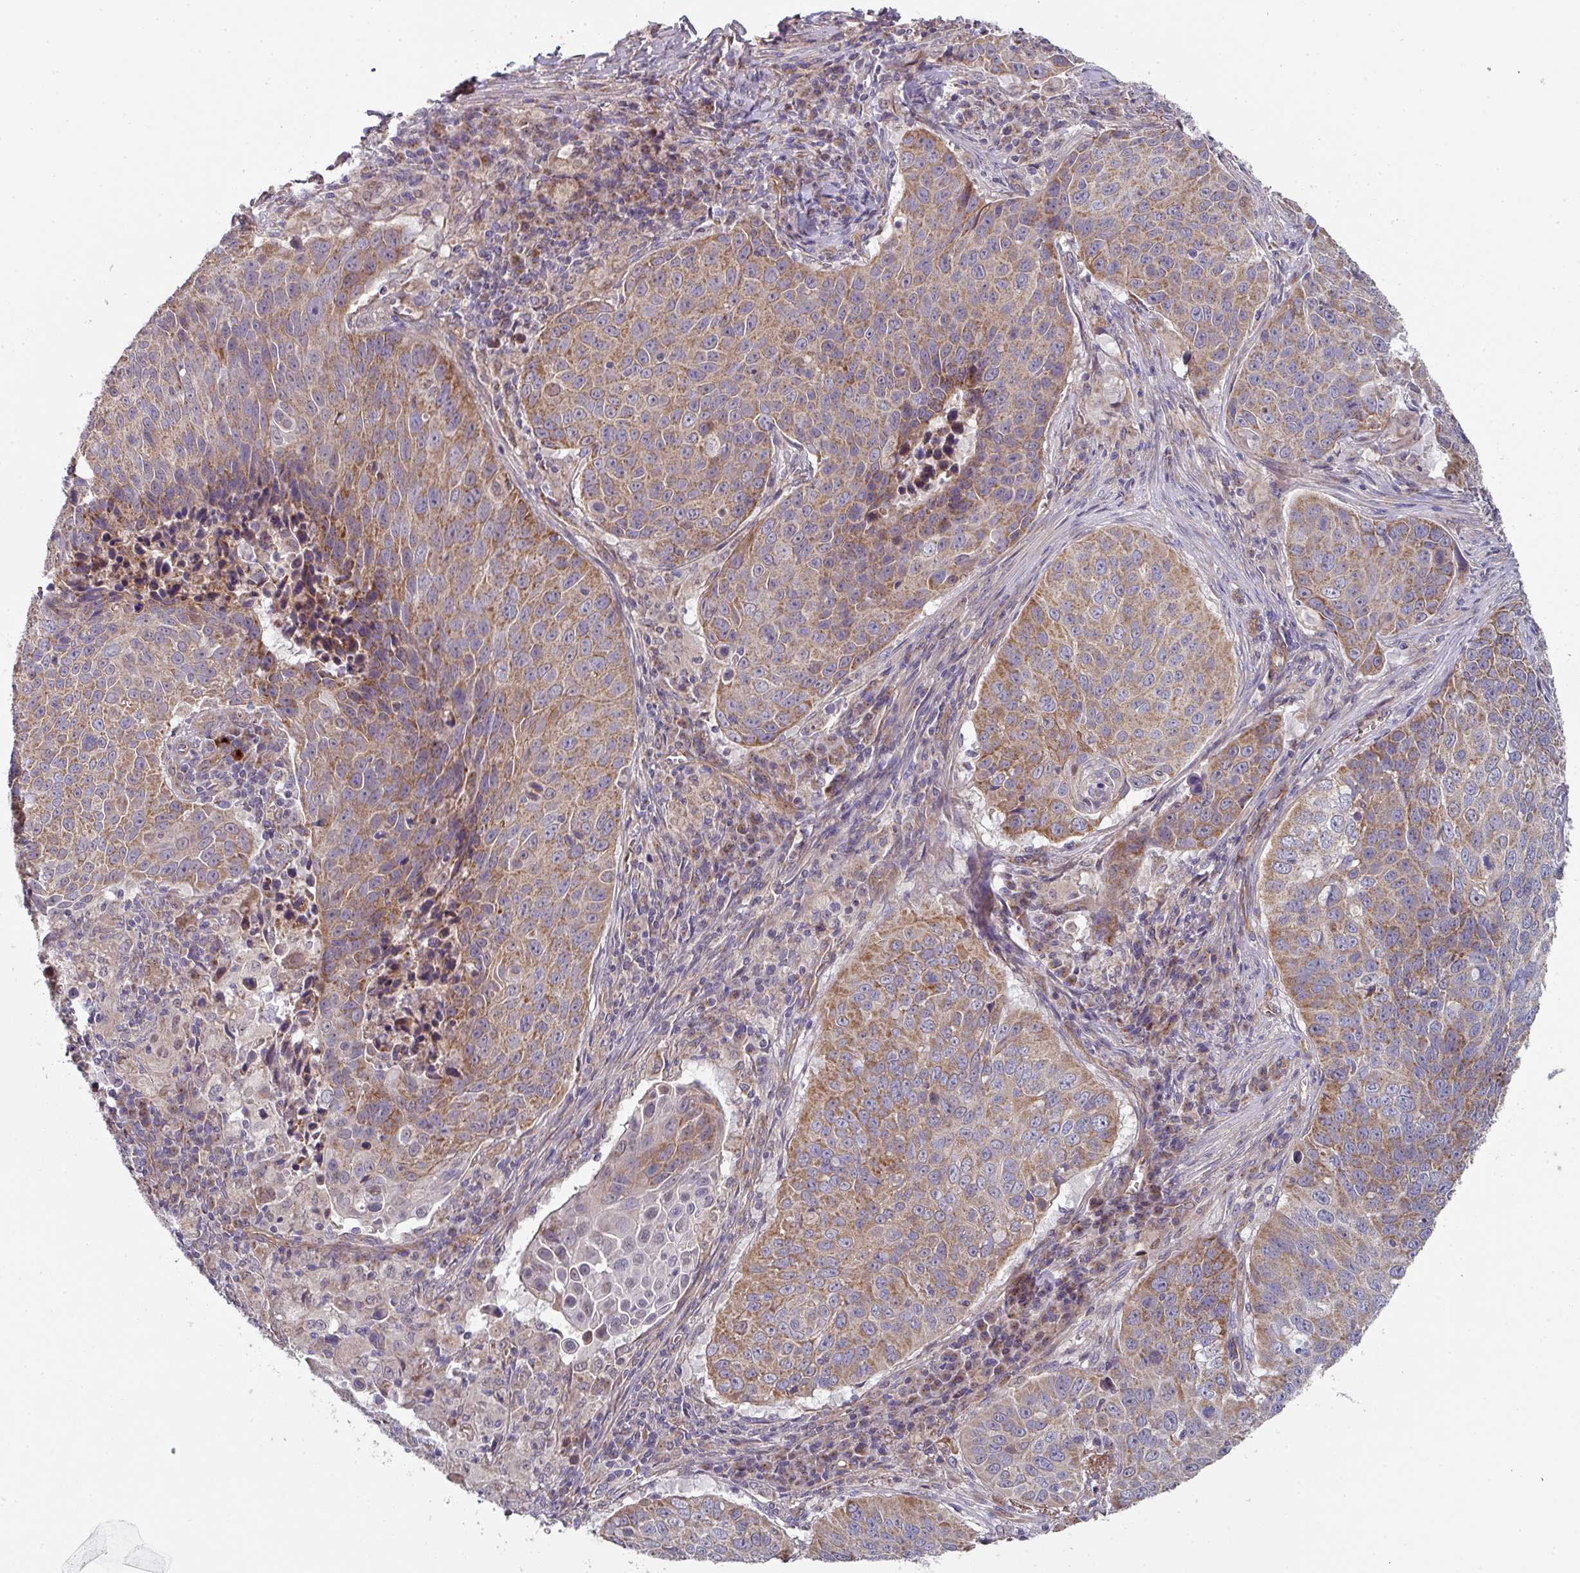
{"staining": {"intensity": "moderate", "quantity": "25%-75%", "location": "cytoplasmic/membranous"}, "tissue": "lung cancer", "cell_type": "Tumor cells", "image_type": "cancer", "snomed": [{"axis": "morphology", "description": "Squamous cell carcinoma, NOS"}, {"axis": "topography", "description": "Lung"}], "caption": "Brown immunohistochemical staining in human lung cancer (squamous cell carcinoma) demonstrates moderate cytoplasmic/membranous staining in about 25%-75% of tumor cells.", "gene": "DCAF12L2", "patient": {"sex": "male", "age": 78}}